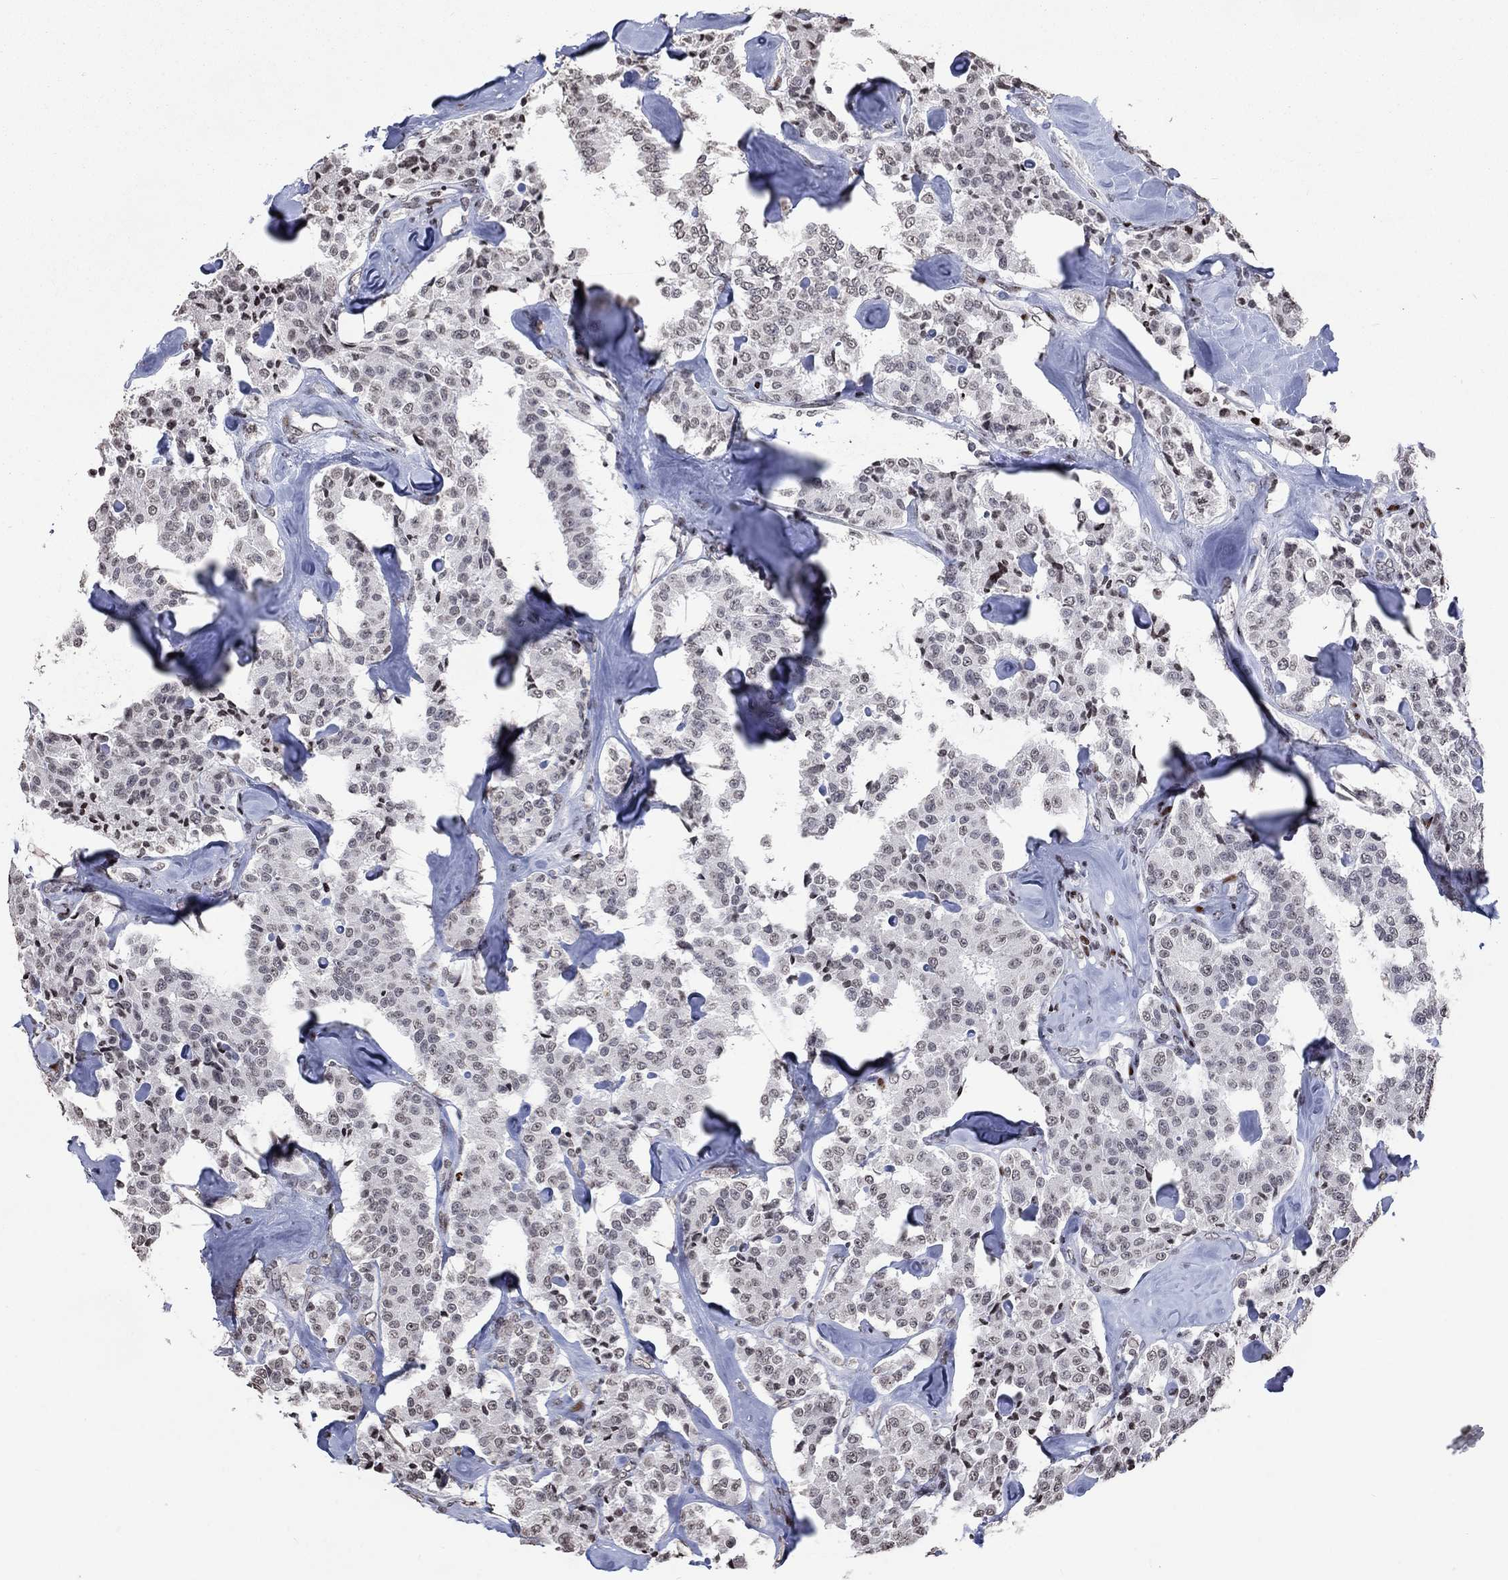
{"staining": {"intensity": "negative", "quantity": "none", "location": "none"}, "tissue": "carcinoid", "cell_type": "Tumor cells", "image_type": "cancer", "snomed": [{"axis": "morphology", "description": "Carcinoid, malignant, NOS"}, {"axis": "topography", "description": "Pancreas"}], "caption": "This is a image of immunohistochemistry (IHC) staining of carcinoid, which shows no expression in tumor cells.", "gene": "SRSF3", "patient": {"sex": "male", "age": 41}}